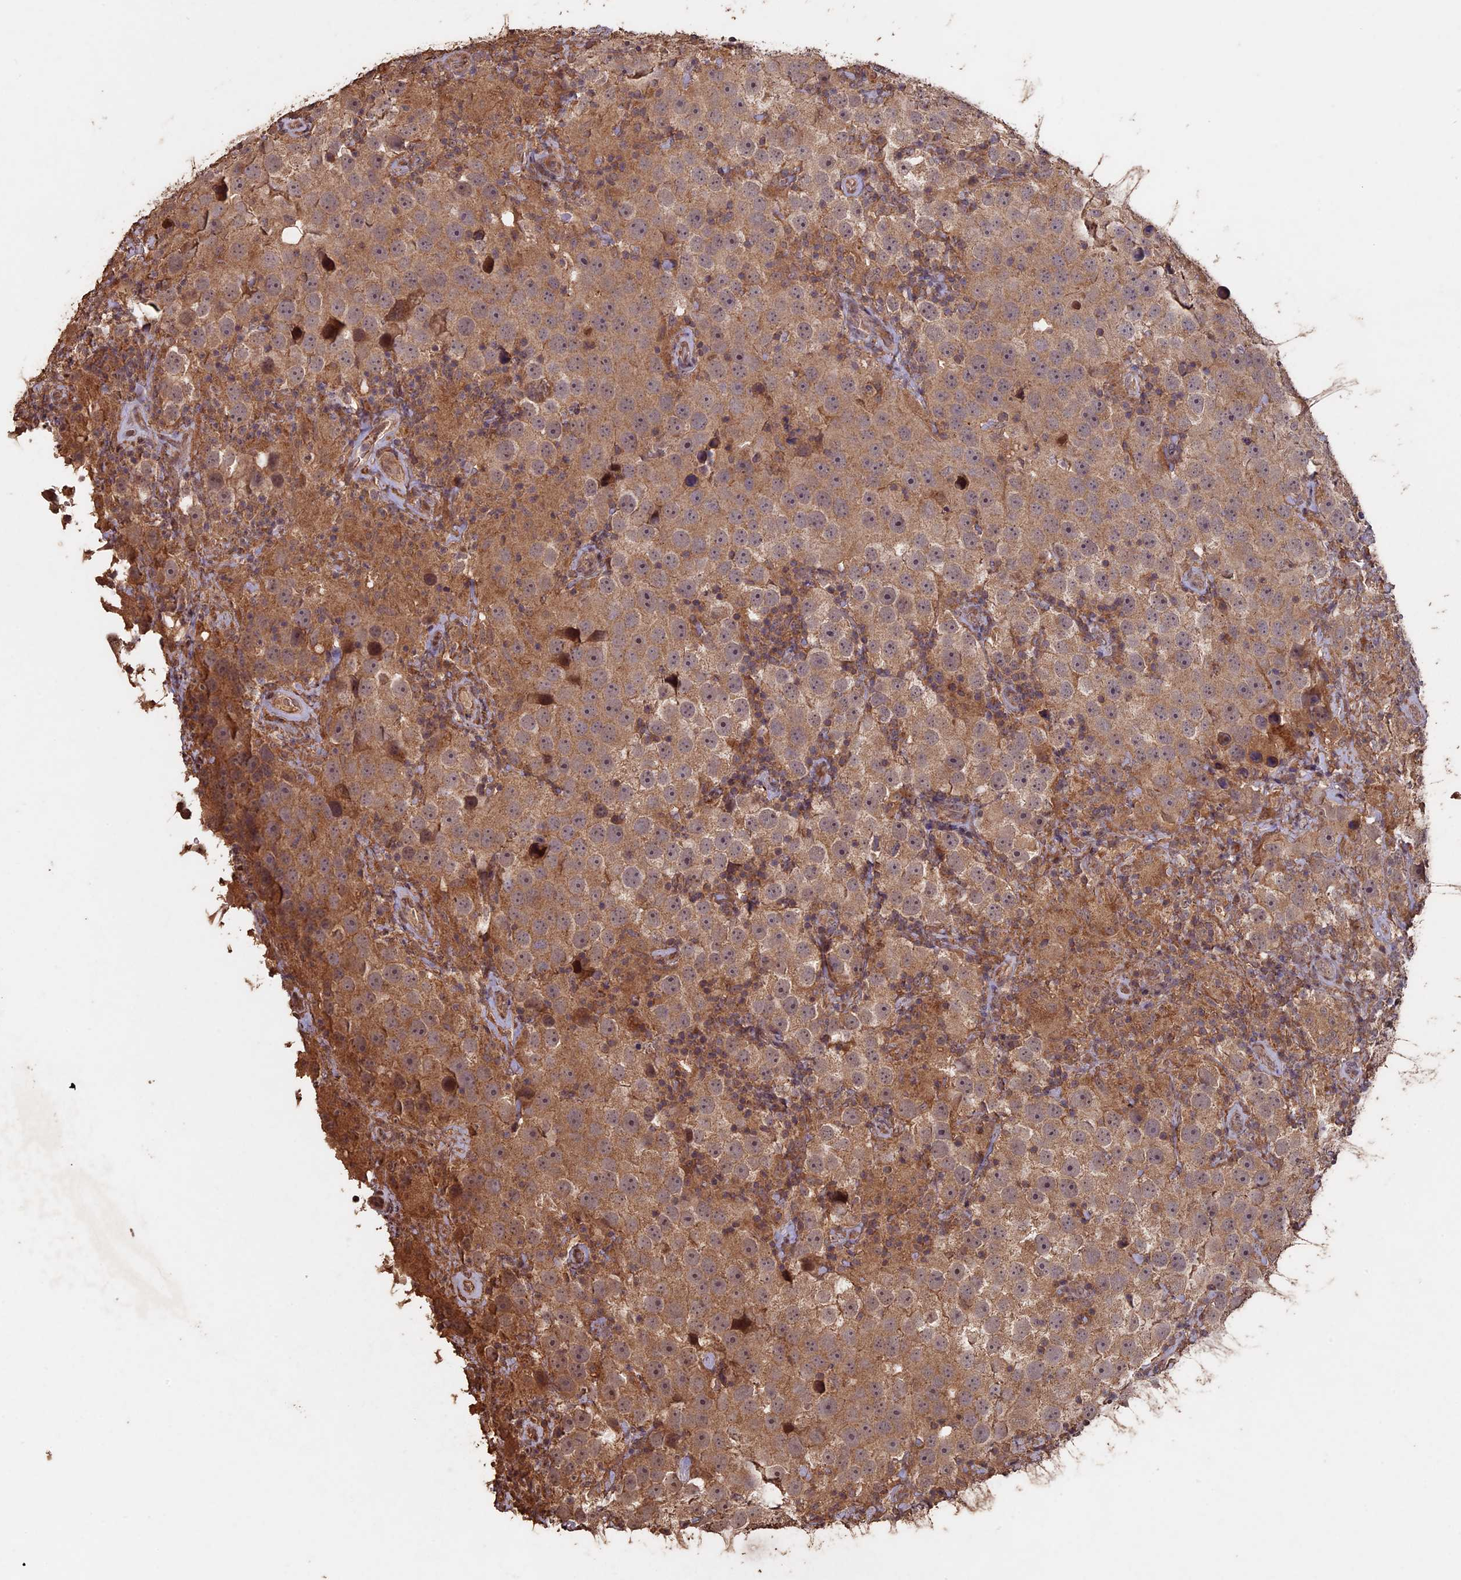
{"staining": {"intensity": "moderate", "quantity": ">75%", "location": "cytoplasmic/membranous"}, "tissue": "testis cancer", "cell_type": "Tumor cells", "image_type": "cancer", "snomed": [{"axis": "morphology", "description": "Seminoma, NOS"}, {"axis": "topography", "description": "Testis"}], "caption": "High-power microscopy captured an immunohistochemistry micrograph of testis cancer, revealing moderate cytoplasmic/membranous expression in about >75% of tumor cells.", "gene": "HUNK", "patient": {"sex": "male", "age": 49}}